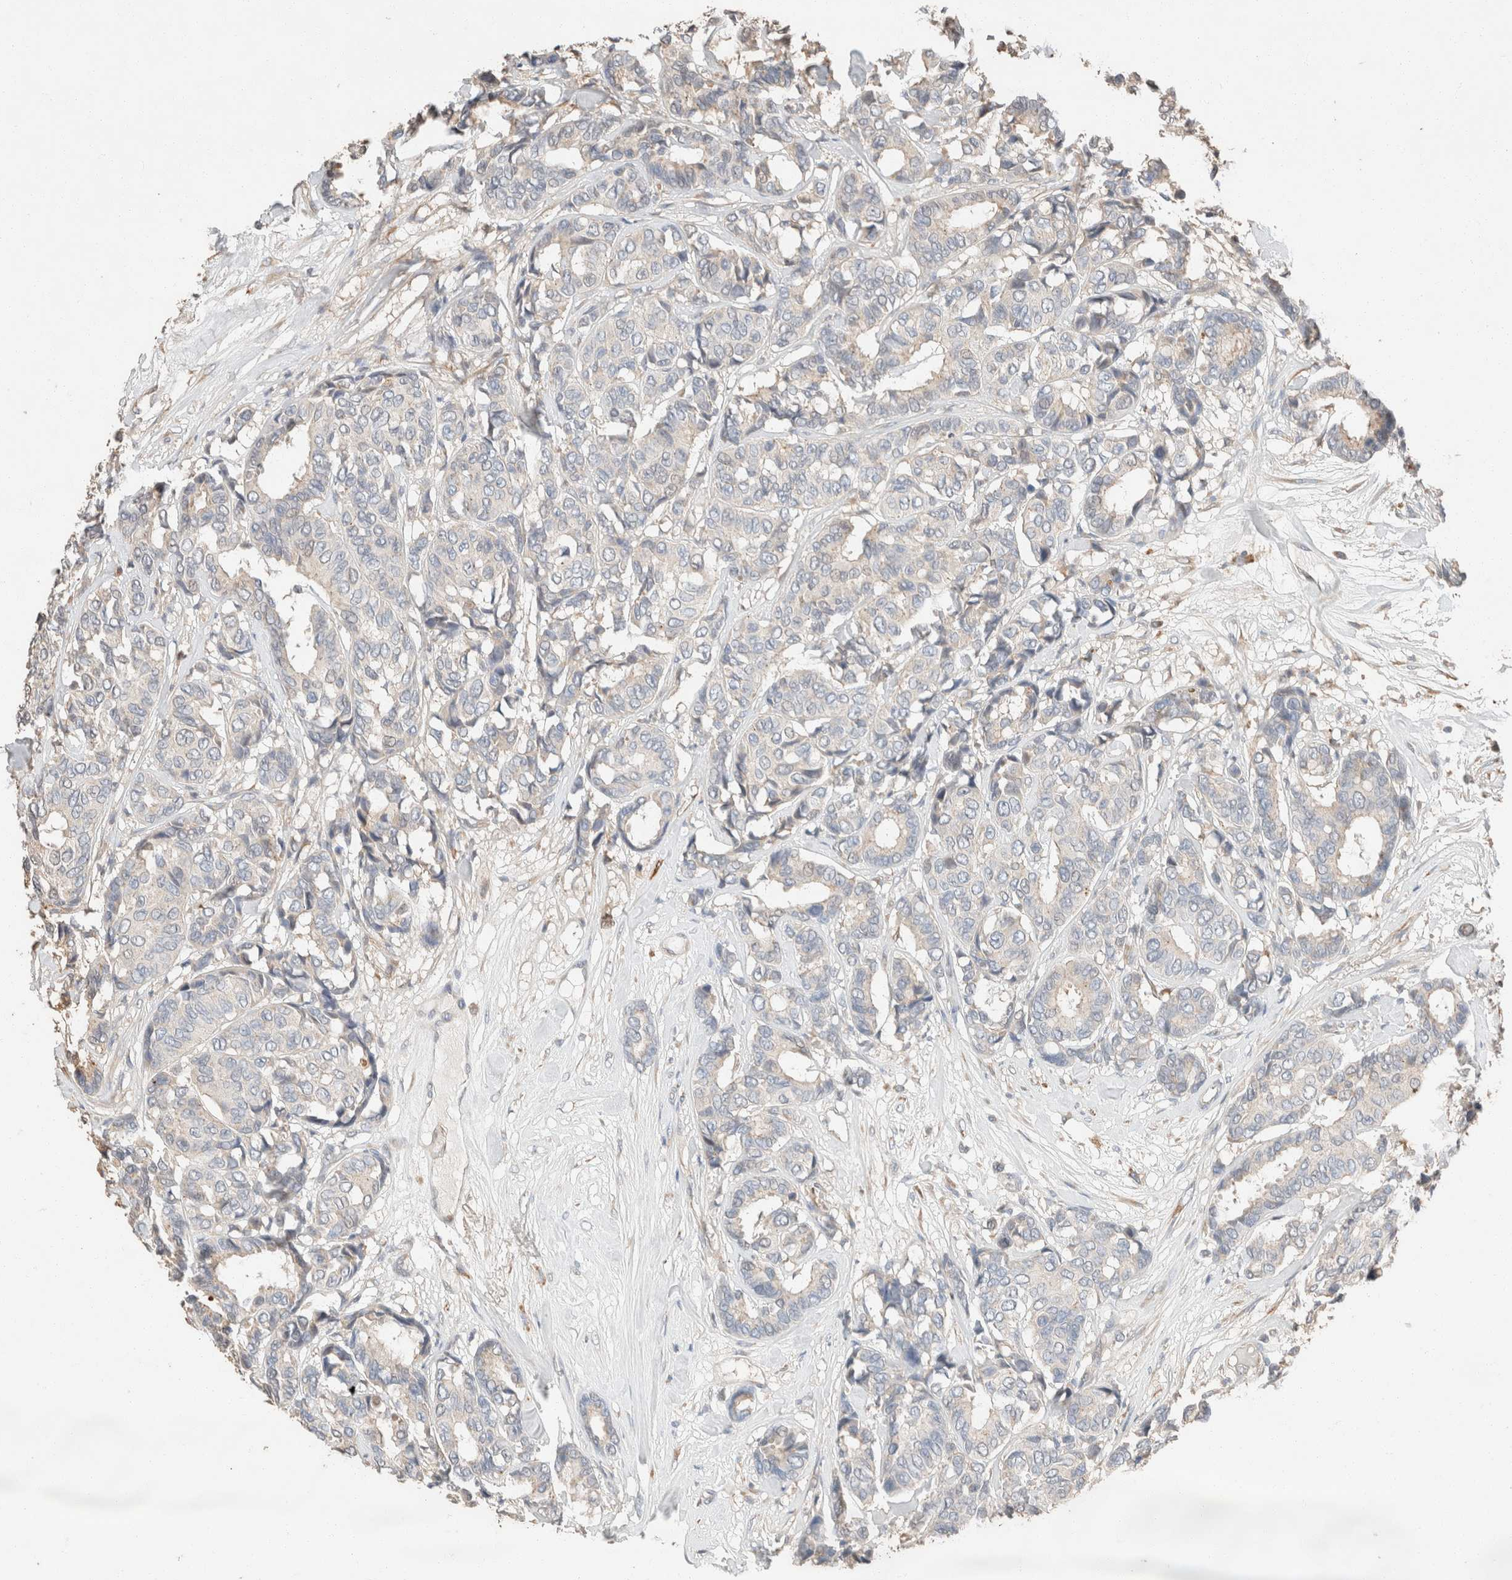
{"staining": {"intensity": "negative", "quantity": "none", "location": "none"}, "tissue": "breast cancer", "cell_type": "Tumor cells", "image_type": "cancer", "snomed": [{"axis": "morphology", "description": "Duct carcinoma"}, {"axis": "topography", "description": "Breast"}], "caption": "Histopathology image shows no protein staining in tumor cells of breast cancer (intraductal carcinoma) tissue.", "gene": "TUBD1", "patient": {"sex": "female", "age": 87}}